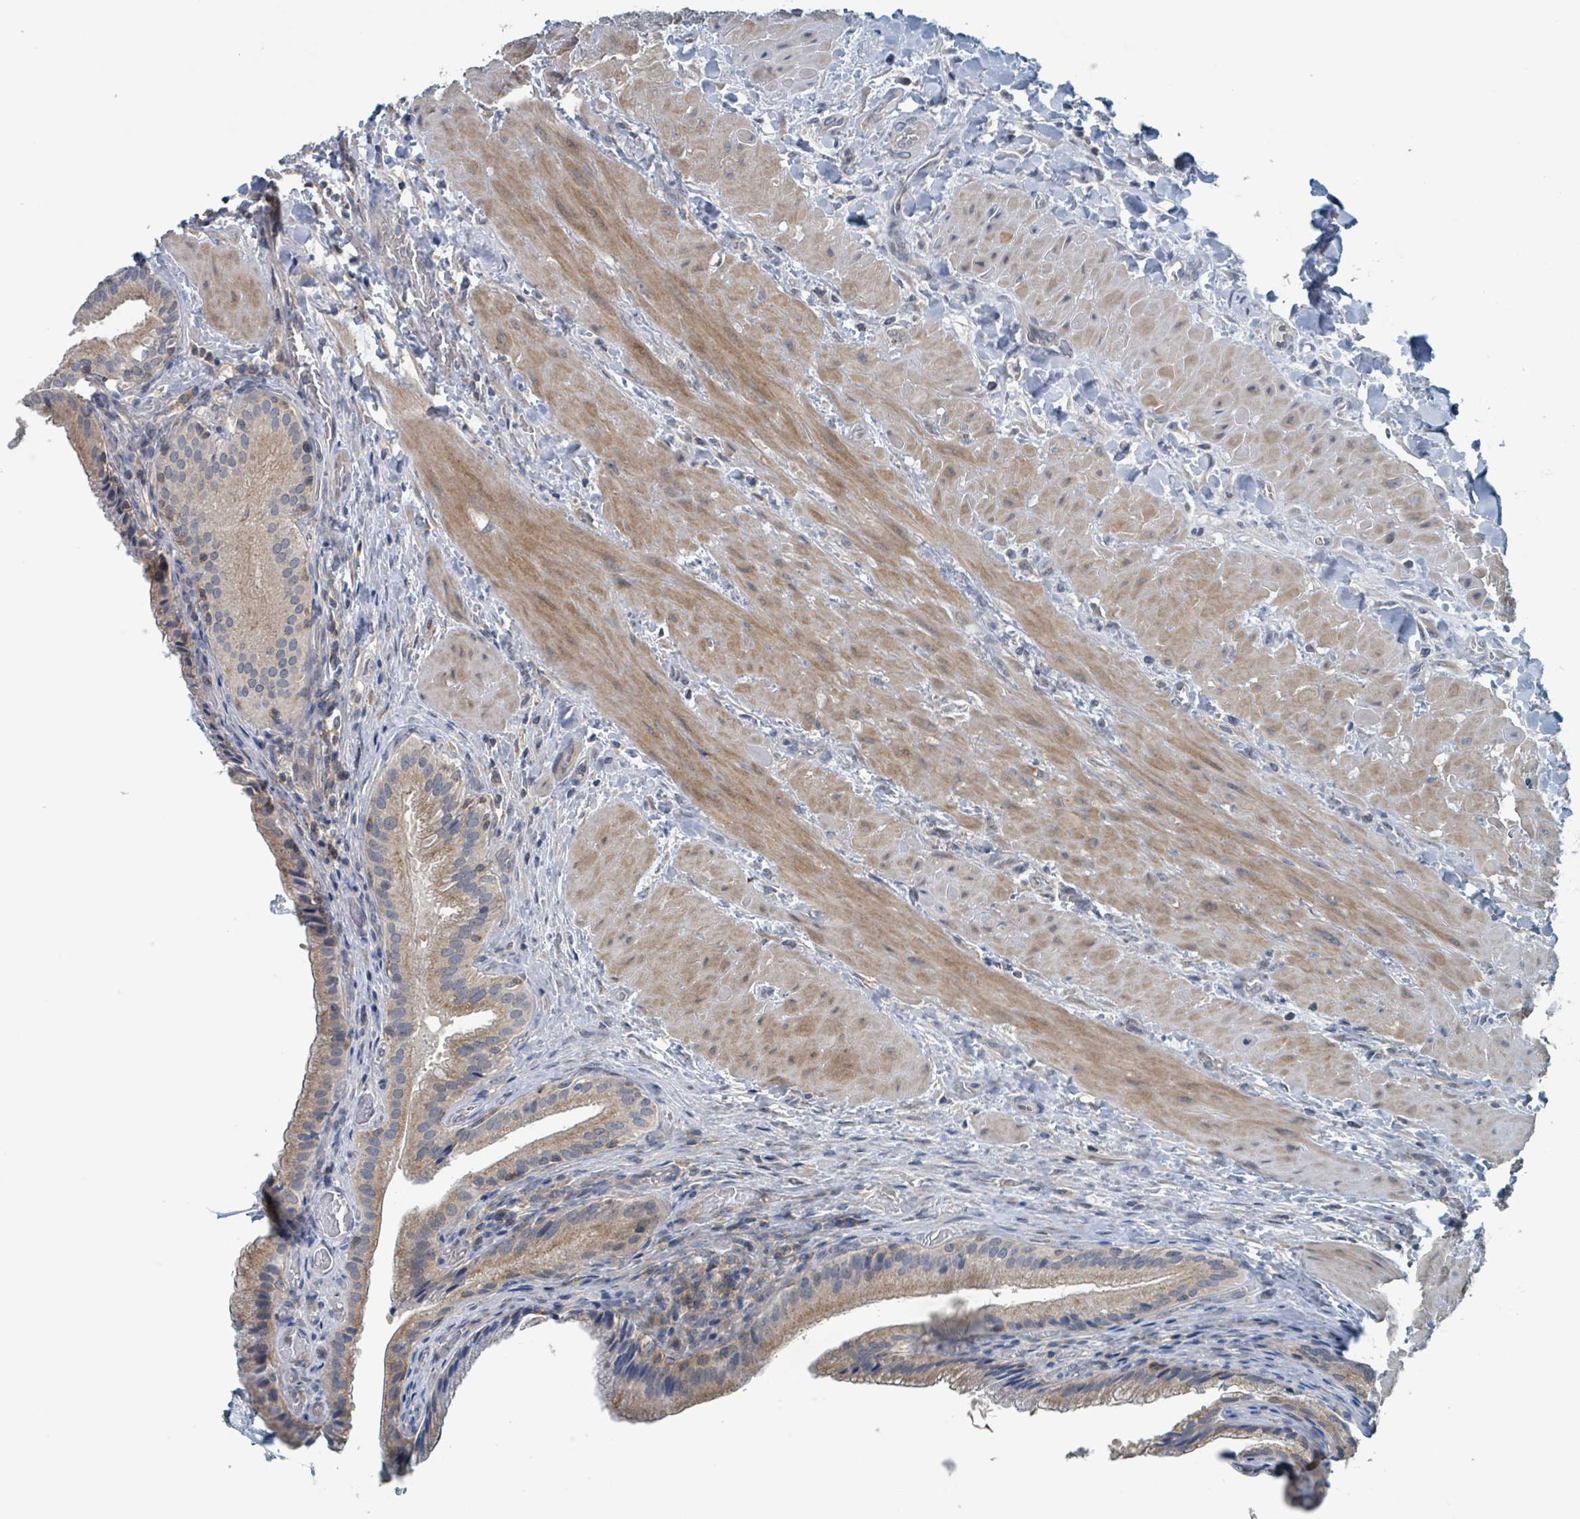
{"staining": {"intensity": "strong", "quantity": "25%-75%", "location": "cytoplasmic/membranous"}, "tissue": "gallbladder", "cell_type": "Glandular cells", "image_type": "normal", "snomed": [{"axis": "morphology", "description": "Normal tissue, NOS"}, {"axis": "topography", "description": "Gallbladder"}], "caption": "IHC of unremarkable gallbladder reveals high levels of strong cytoplasmic/membranous expression in approximately 25%-75% of glandular cells.", "gene": "ACBD4", "patient": {"sex": "male", "age": 24}}